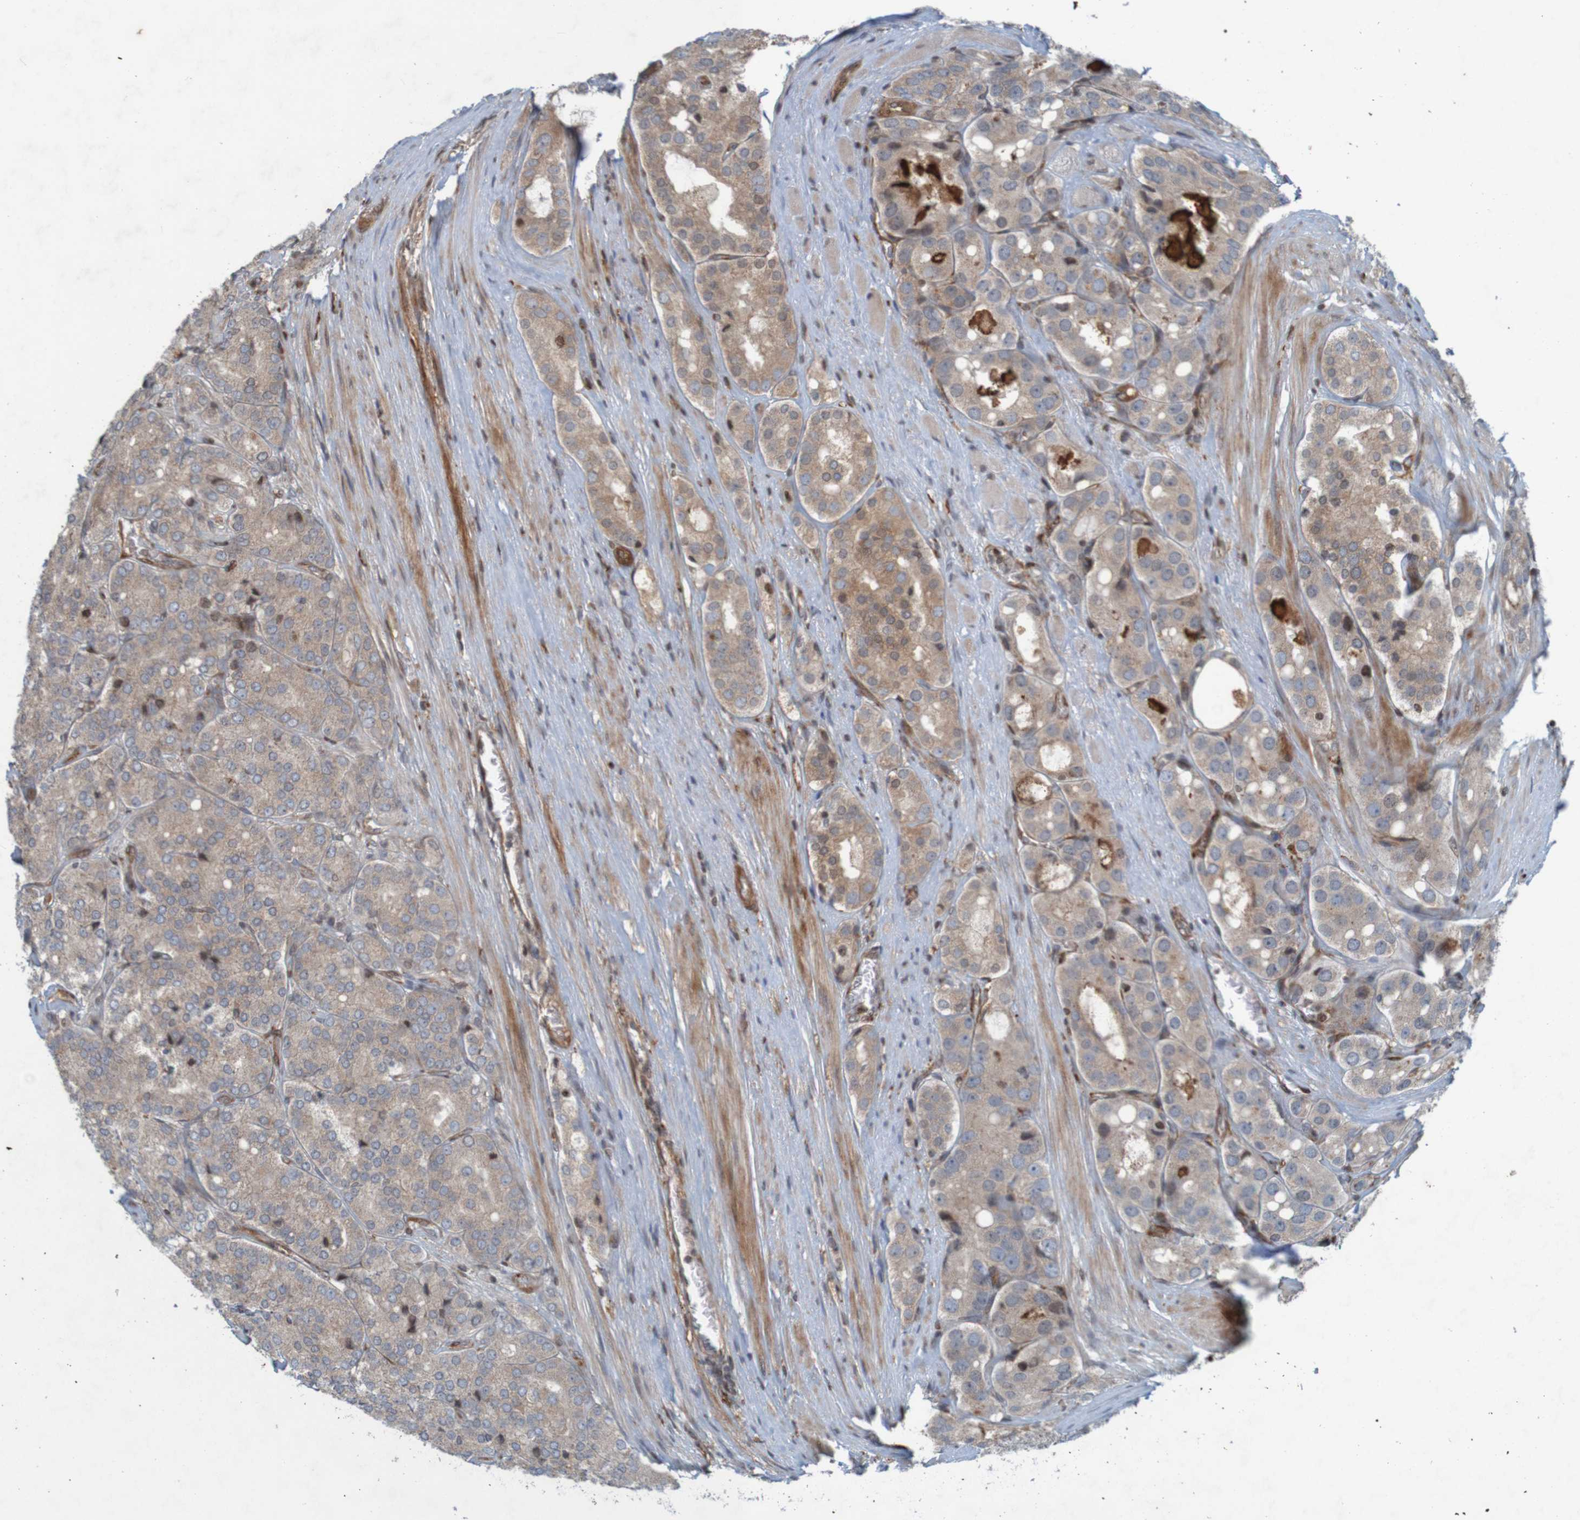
{"staining": {"intensity": "weak", "quantity": ">75%", "location": "cytoplasmic/membranous"}, "tissue": "prostate cancer", "cell_type": "Tumor cells", "image_type": "cancer", "snomed": [{"axis": "morphology", "description": "Adenocarcinoma, High grade"}, {"axis": "topography", "description": "Prostate"}], "caption": "A high-resolution micrograph shows IHC staining of prostate cancer, which displays weak cytoplasmic/membranous positivity in about >75% of tumor cells.", "gene": "GUCY1A1", "patient": {"sex": "male", "age": 65}}